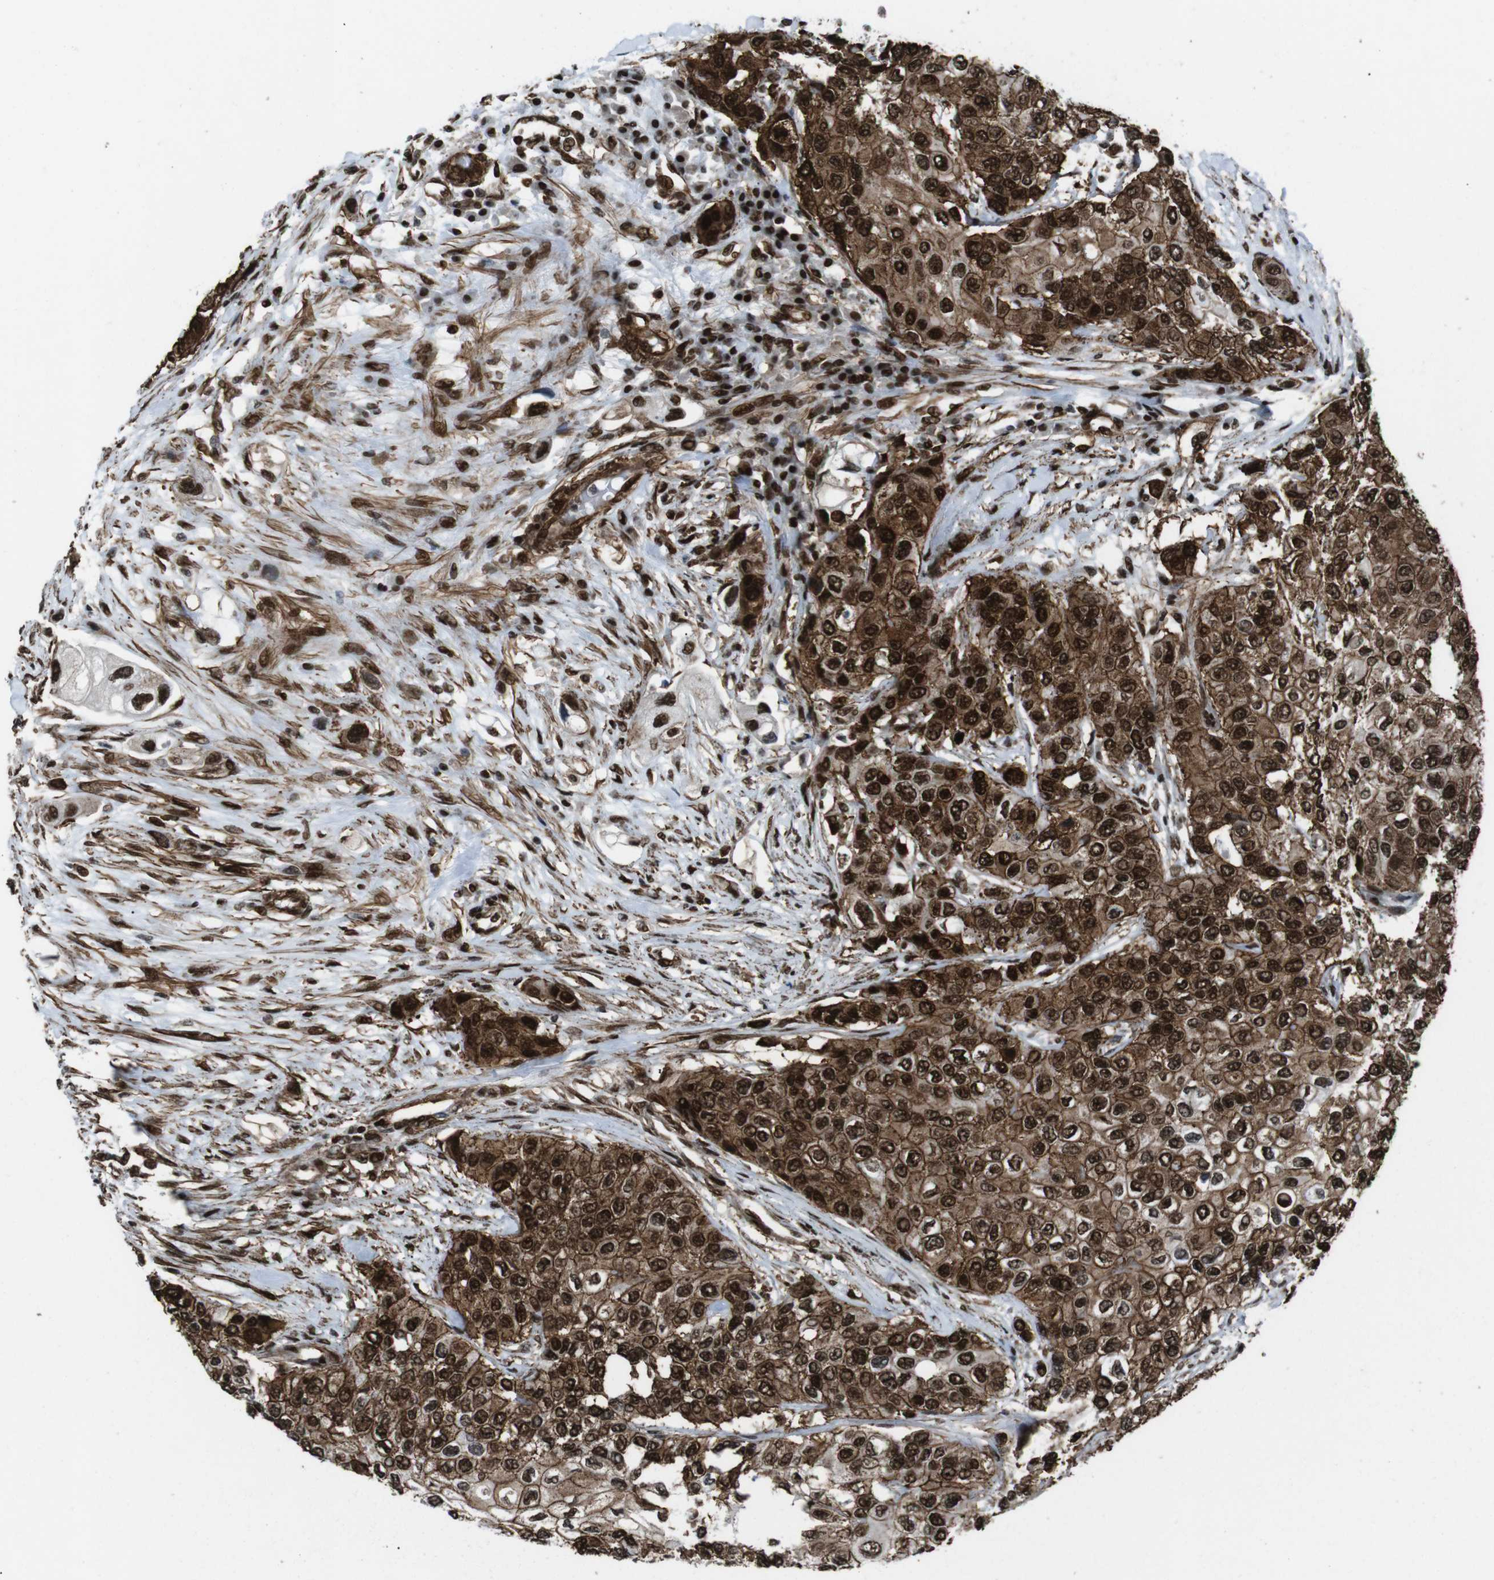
{"staining": {"intensity": "strong", "quantity": ">75%", "location": "cytoplasmic/membranous,nuclear"}, "tissue": "urothelial cancer", "cell_type": "Tumor cells", "image_type": "cancer", "snomed": [{"axis": "morphology", "description": "Urothelial carcinoma, High grade"}, {"axis": "topography", "description": "Urinary bladder"}], "caption": "High-grade urothelial carcinoma was stained to show a protein in brown. There is high levels of strong cytoplasmic/membranous and nuclear expression in approximately >75% of tumor cells.", "gene": "HNRNPU", "patient": {"sex": "female", "age": 56}}